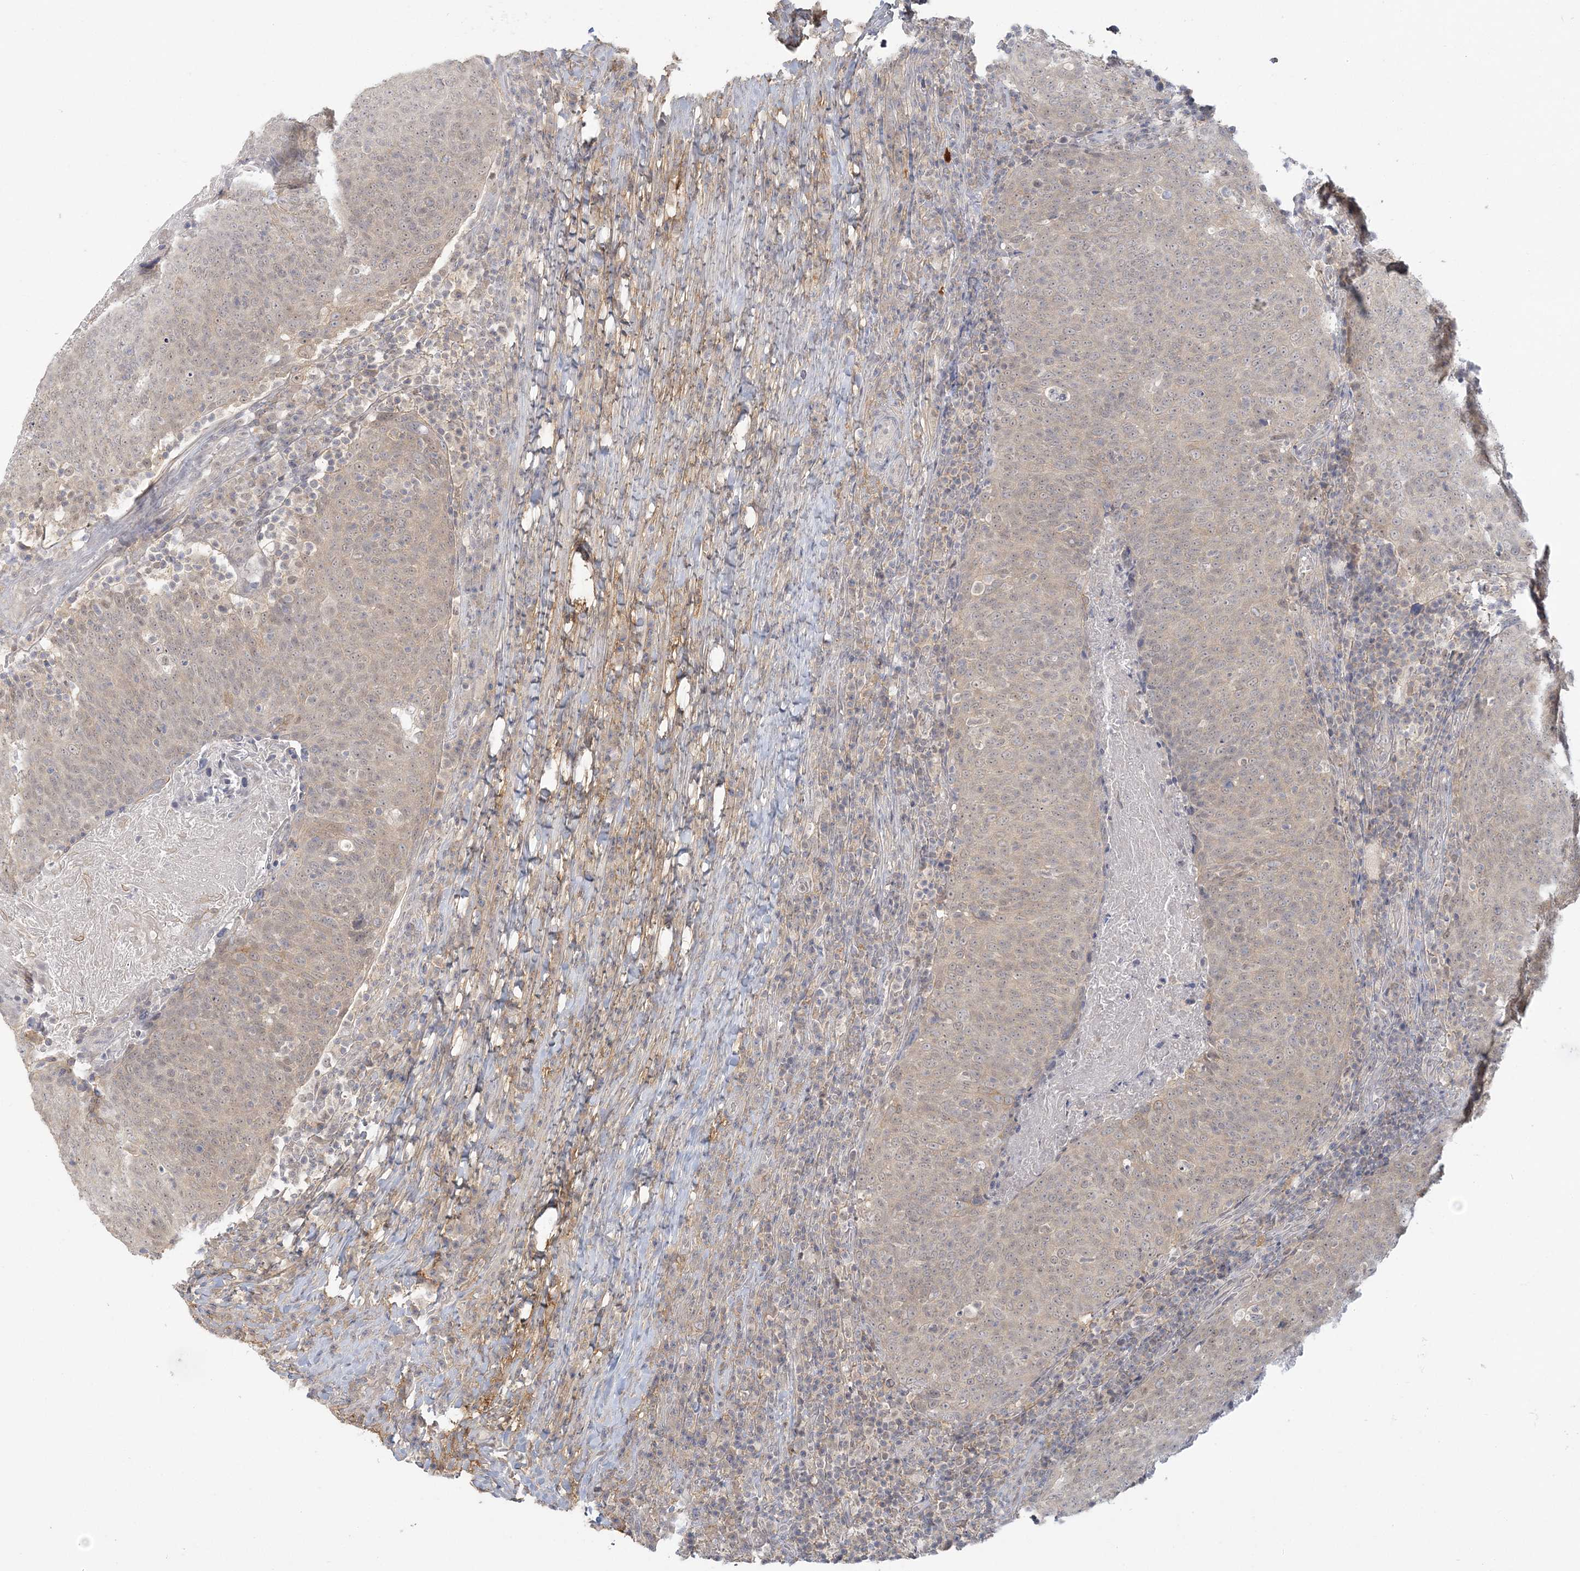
{"staining": {"intensity": "weak", "quantity": "25%-75%", "location": "cytoplasmic/membranous,nuclear"}, "tissue": "head and neck cancer", "cell_type": "Tumor cells", "image_type": "cancer", "snomed": [{"axis": "morphology", "description": "Squamous cell carcinoma, NOS"}, {"axis": "morphology", "description": "Squamous cell carcinoma, metastatic, NOS"}, {"axis": "topography", "description": "Lymph node"}, {"axis": "topography", "description": "Head-Neck"}], "caption": "Protein analysis of metastatic squamous cell carcinoma (head and neck) tissue reveals weak cytoplasmic/membranous and nuclear expression in about 25%-75% of tumor cells. The staining was performed using DAB, with brown indicating positive protein expression. Nuclei are stained blue with hematoxylin.", "gene": "ANKS1A", "patient": {"sex": "male", "age": 62}}